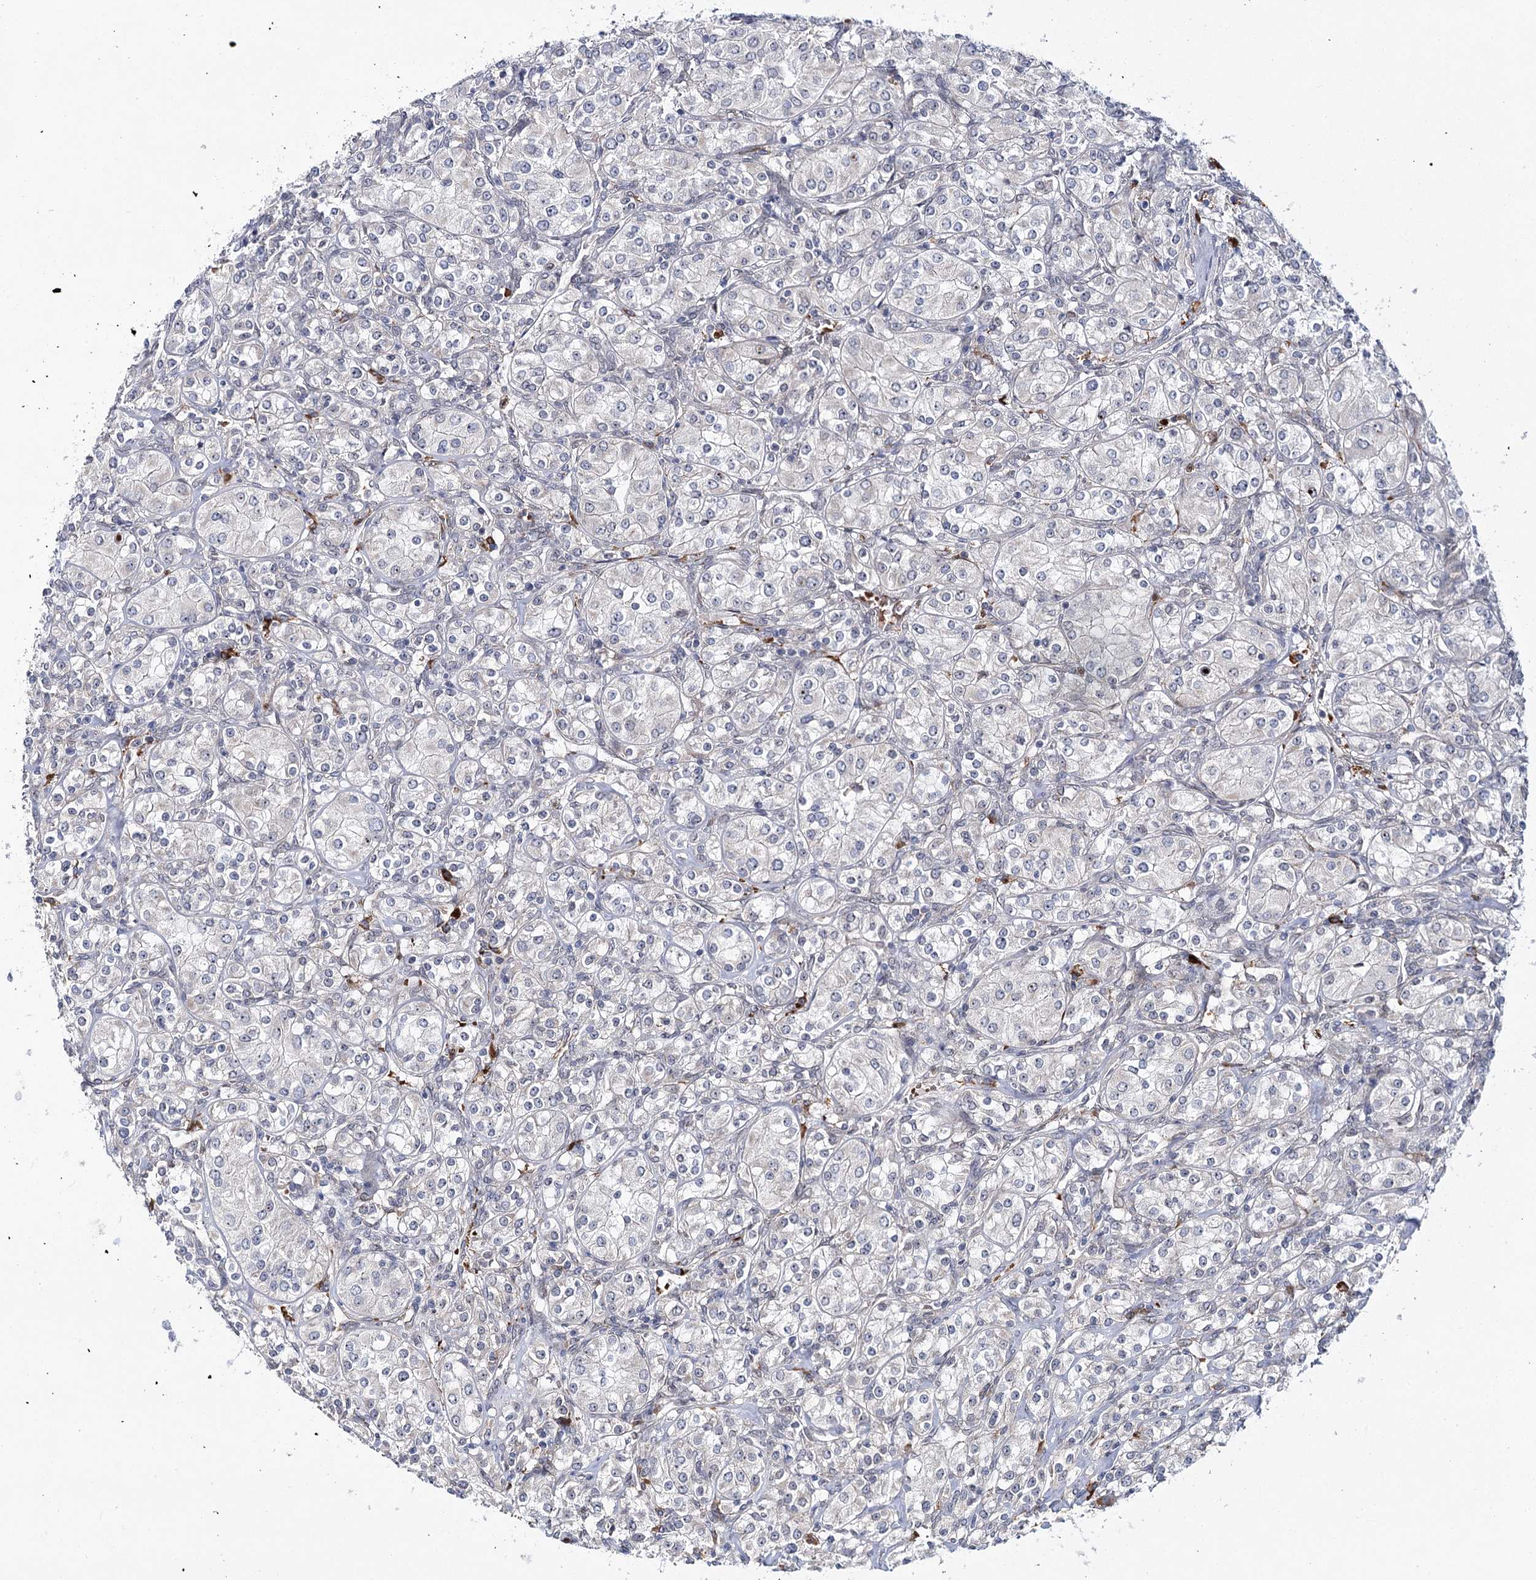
{"staining": {"intensity": "negative", "quantity": "none", "location": "none"}, "tissue": "renal cancer", "cell_type": "Tumor cells", "image_type": "cancer", "snomed": [{"axis": "morphology", "description": "Adenocarcinoma, NOS"}, {"axis": "topography", "description": "Kidney"}], "caption": "Immunohistochemistry (IHC) photomicrograph of neoplastic tissue: human renal cancer (adenocarcinoma) stained with DAB (3,3'-diaminobenzidine) displays no significant protein expression in tumor cells.", "gene": "WDR36", "patient": {"sex": "male", "age": 77}}